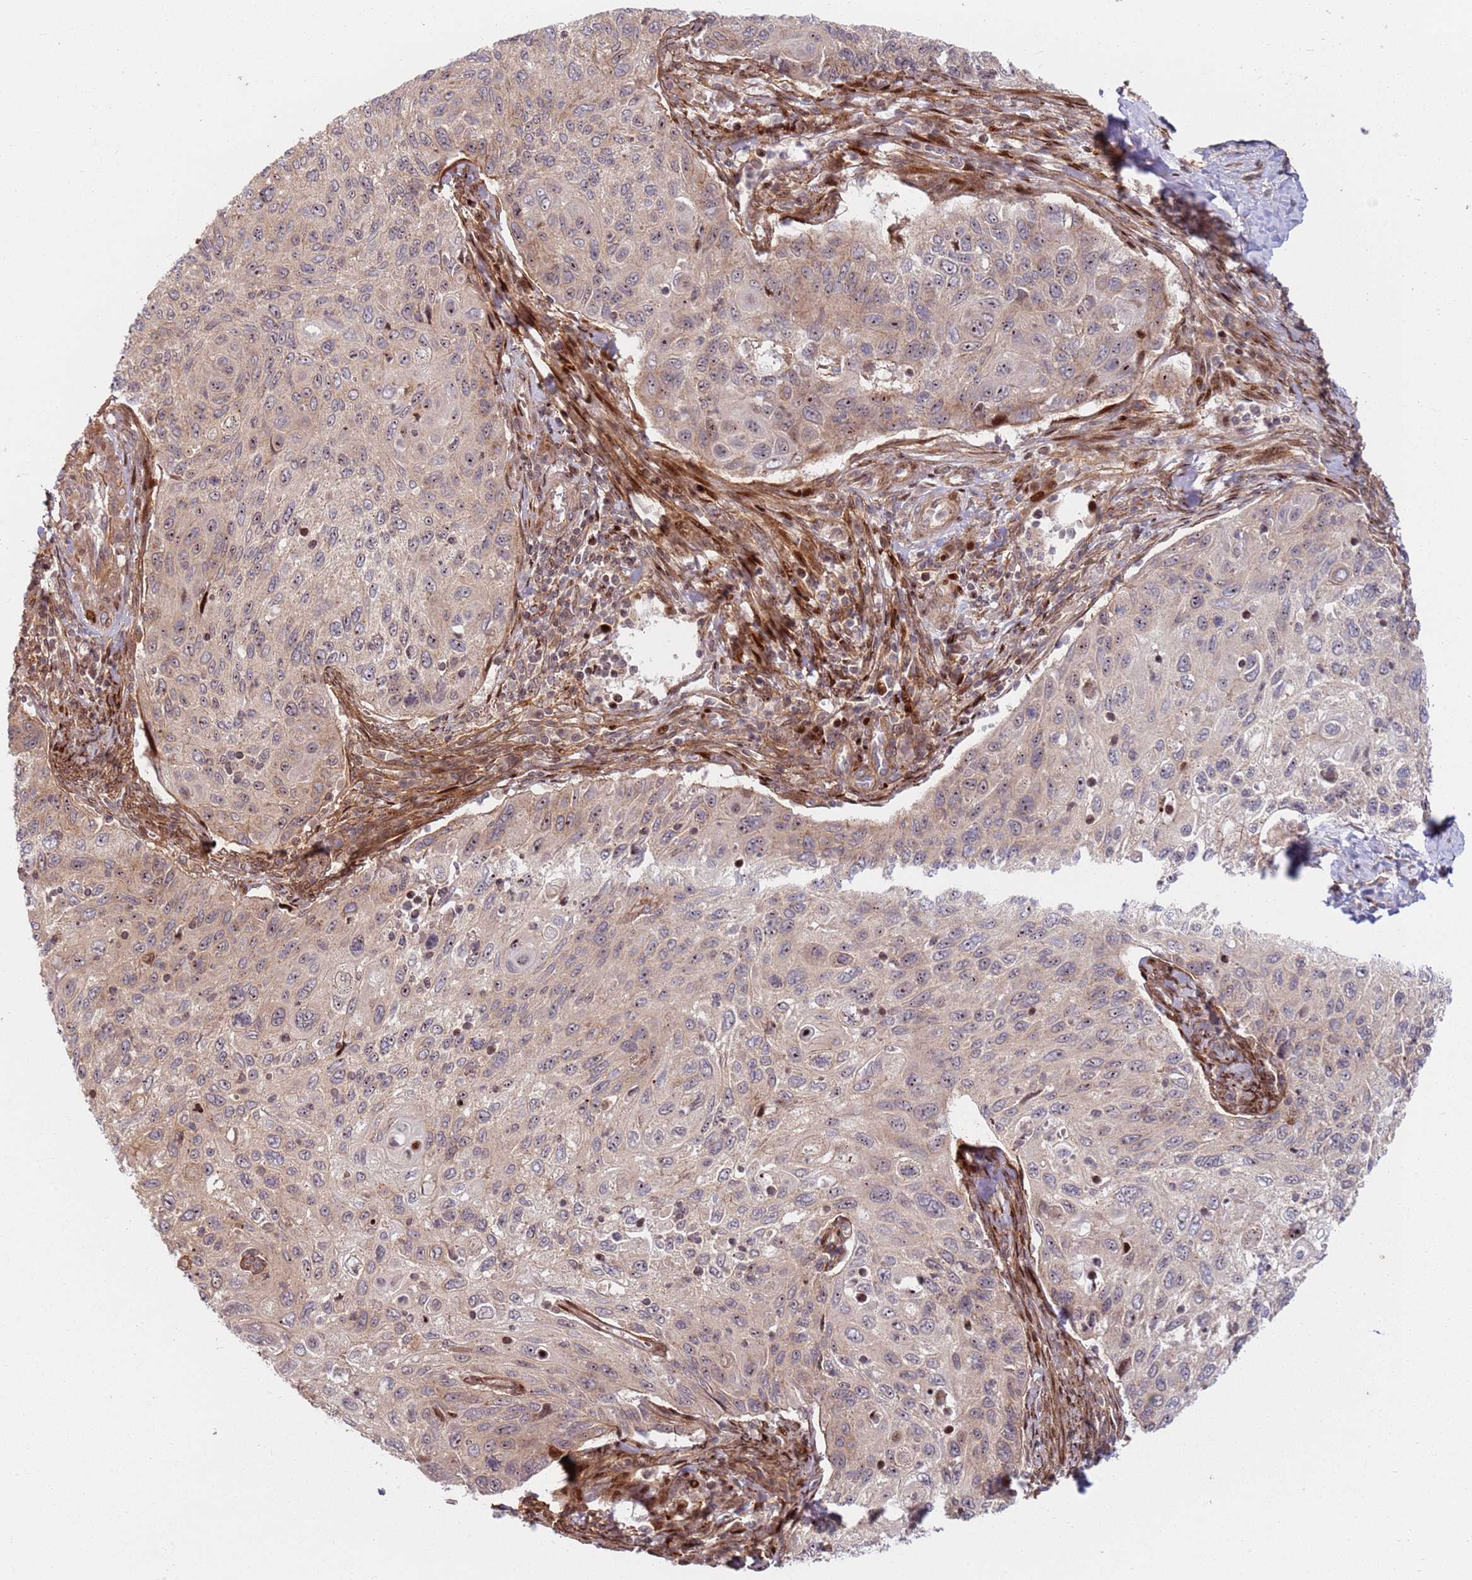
{"staining": {"intensity": "weak", "quantity": "<25%", "location": "cytoplasmic/membranous,nuclear"}, "tissue": "cervical cancer", "cell_type": "Tumor cells", "image_type": "cancer", "snomed": [{"axis": "morphology", "description": "Squamous cell carcinoma, NOS"}, {"axis": "topography", "description": "Cervix"}], "caption": "An immunohistochemistry micrograph of cervical cancer is shown. There is no staining in tumor cells of cervical cancer.", "gene": "TMEM233", "patient": {"sex": "female", "age": 70}}